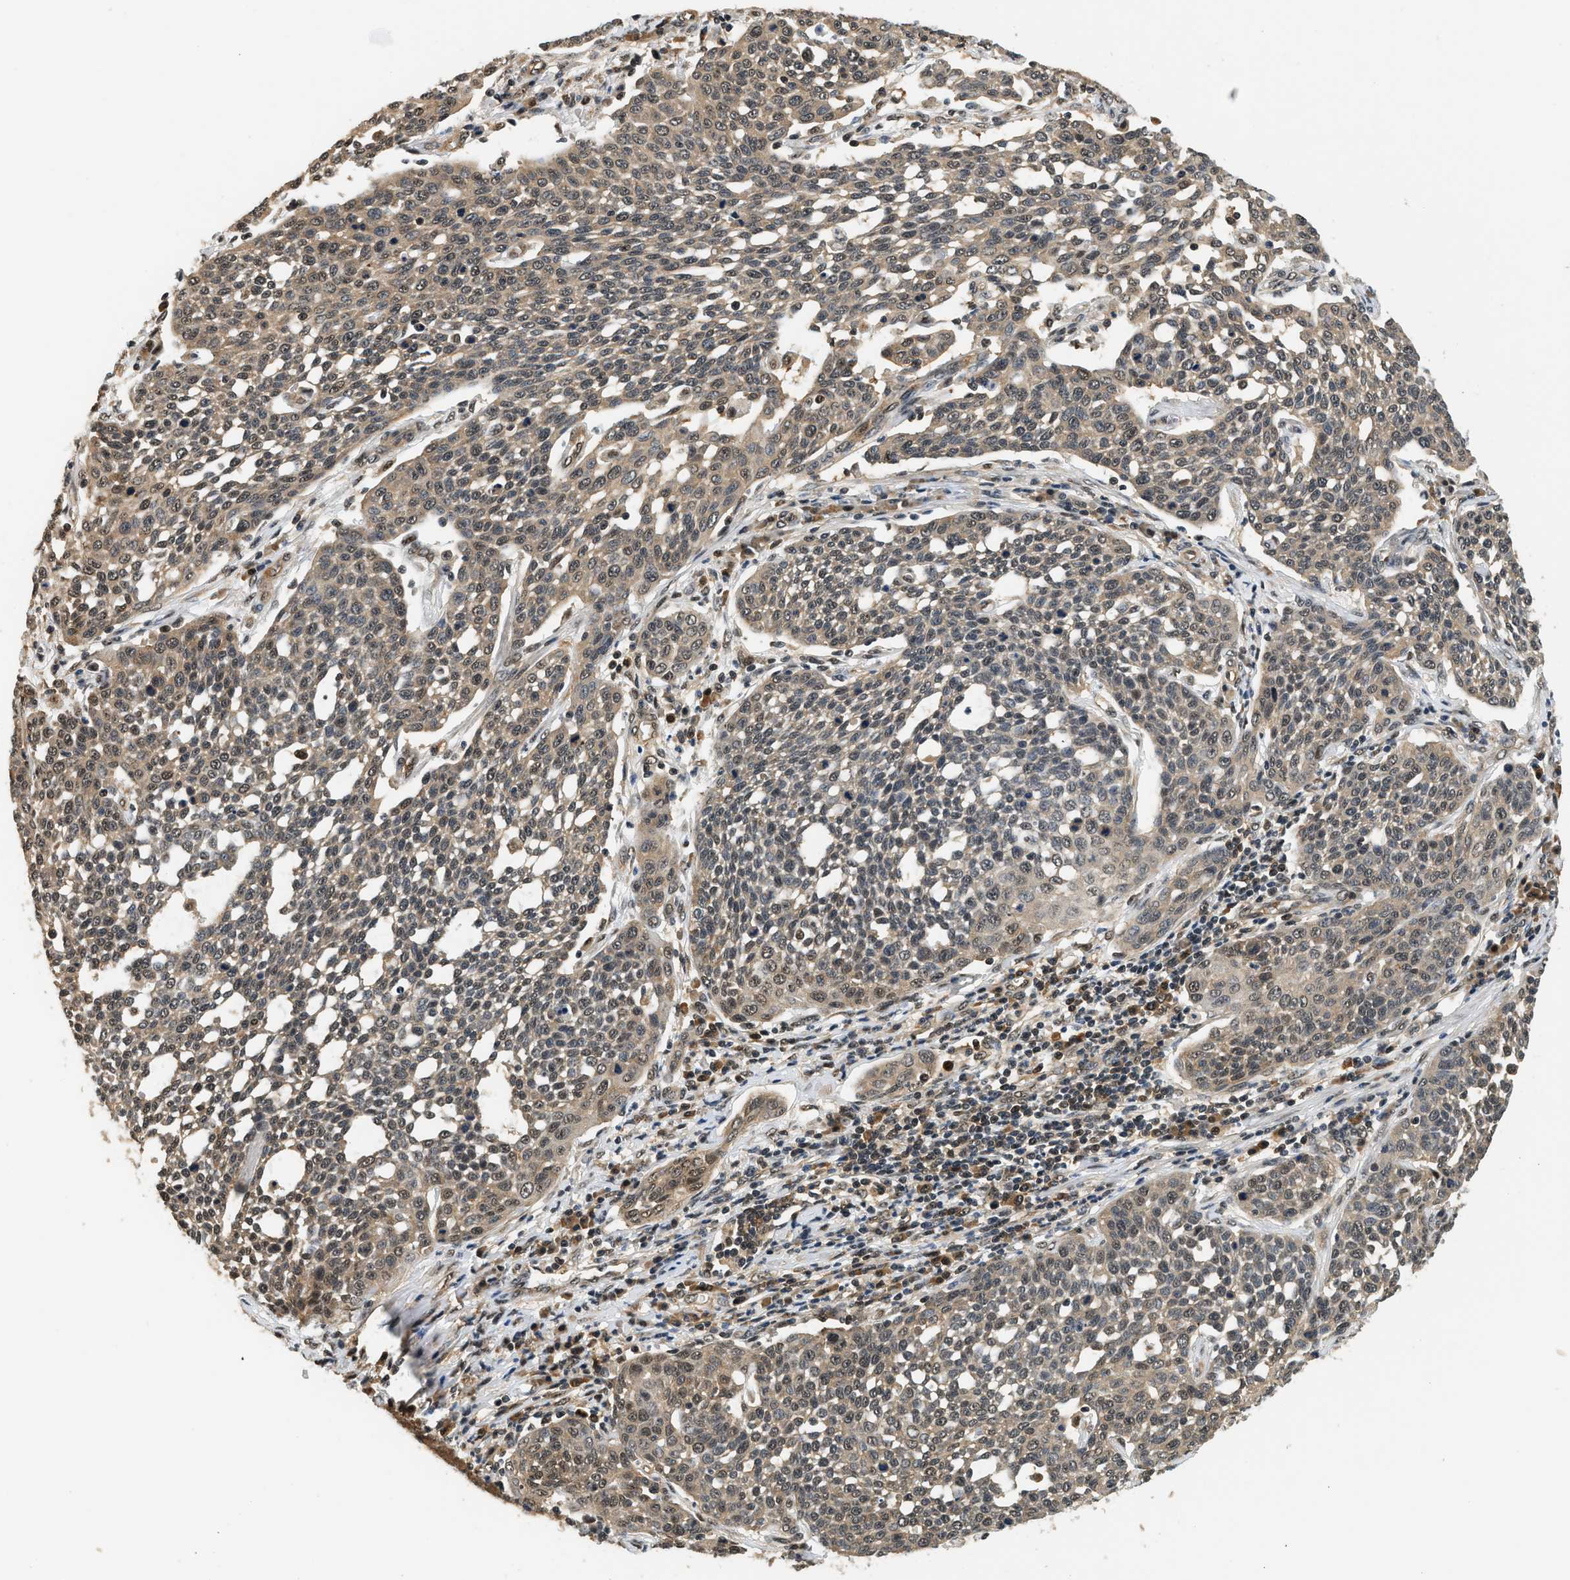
{"staining": {"intensity": "weak", "quantity": ">75%", "location": "cytoplasmic/membranous,nuclear"}, "tissue": "cervical cancer", "cell_type": "Tumor cells", "image_type": "cancer", "snomed": [{"axis": "morphology", "description": "Squamous cell carcinoma, NOS"}, {"axis": "topography", "description": "Cervix"}], "caption": "The histopathology image displays immunohistochemical staining of cervical cancer. There is weak cytoplasmic/membranous and nuclear expression is appreciated in approximately >75% of tumor cells.", "gene": "PSMD3", "patient": {"sex": "female", "age": 34}}